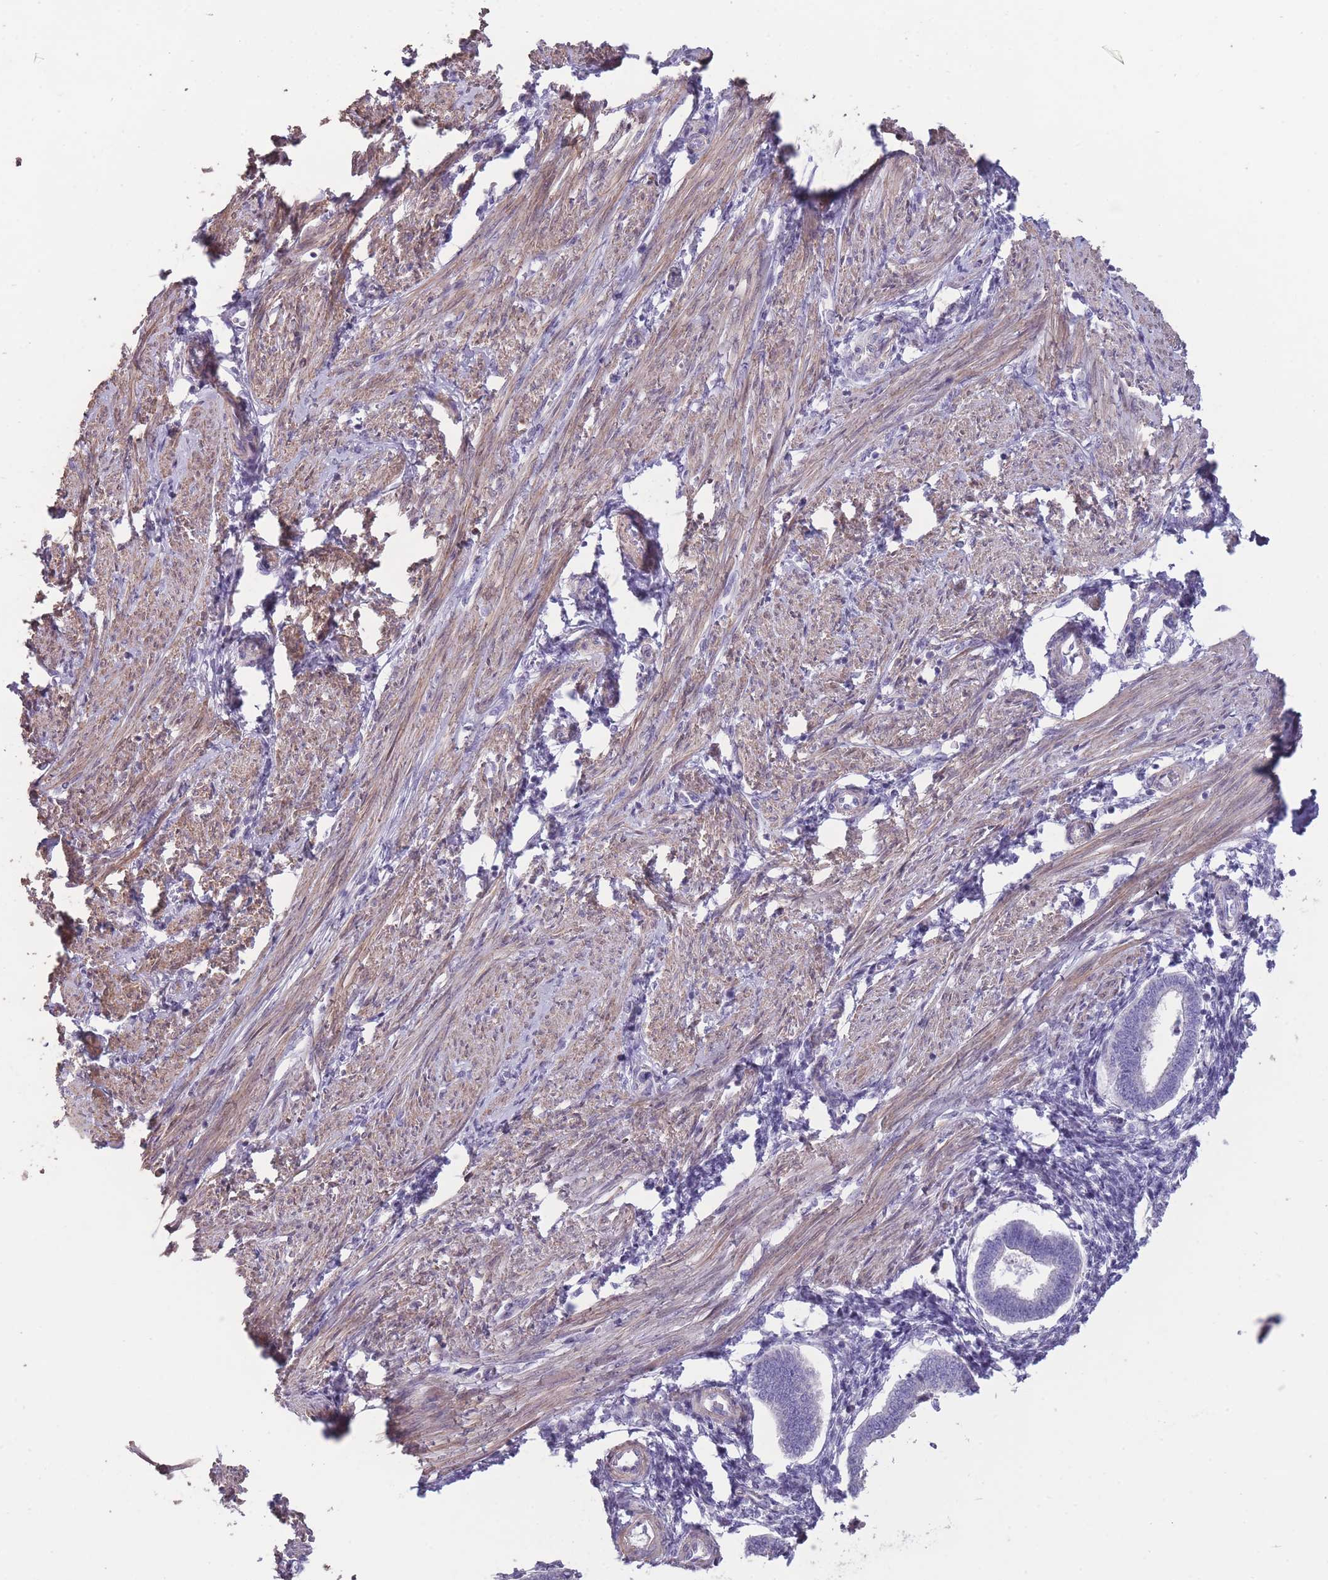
{"staining": {"intensity": "negative", "quantity": "none", "location": "none"}, "tissue": "endometrium", "cell_type": "Cells in endometrial stroma", "image_type": "normal", "snomed": [{"axis": "morphology", "description": "Normal tissue, NOS"}, {"axis": "topography", "description": "Endometrium"}], "caption": "Immunohistochemistry of benign endometrium shows no positivity in cells in endometrial stroma. The staining is performed using DAB brown chromogen with nuclei counter-stained in using hematoxylin.", "gene": "RSPH10B2", "patient": {"sex": "female", "age": 24}}